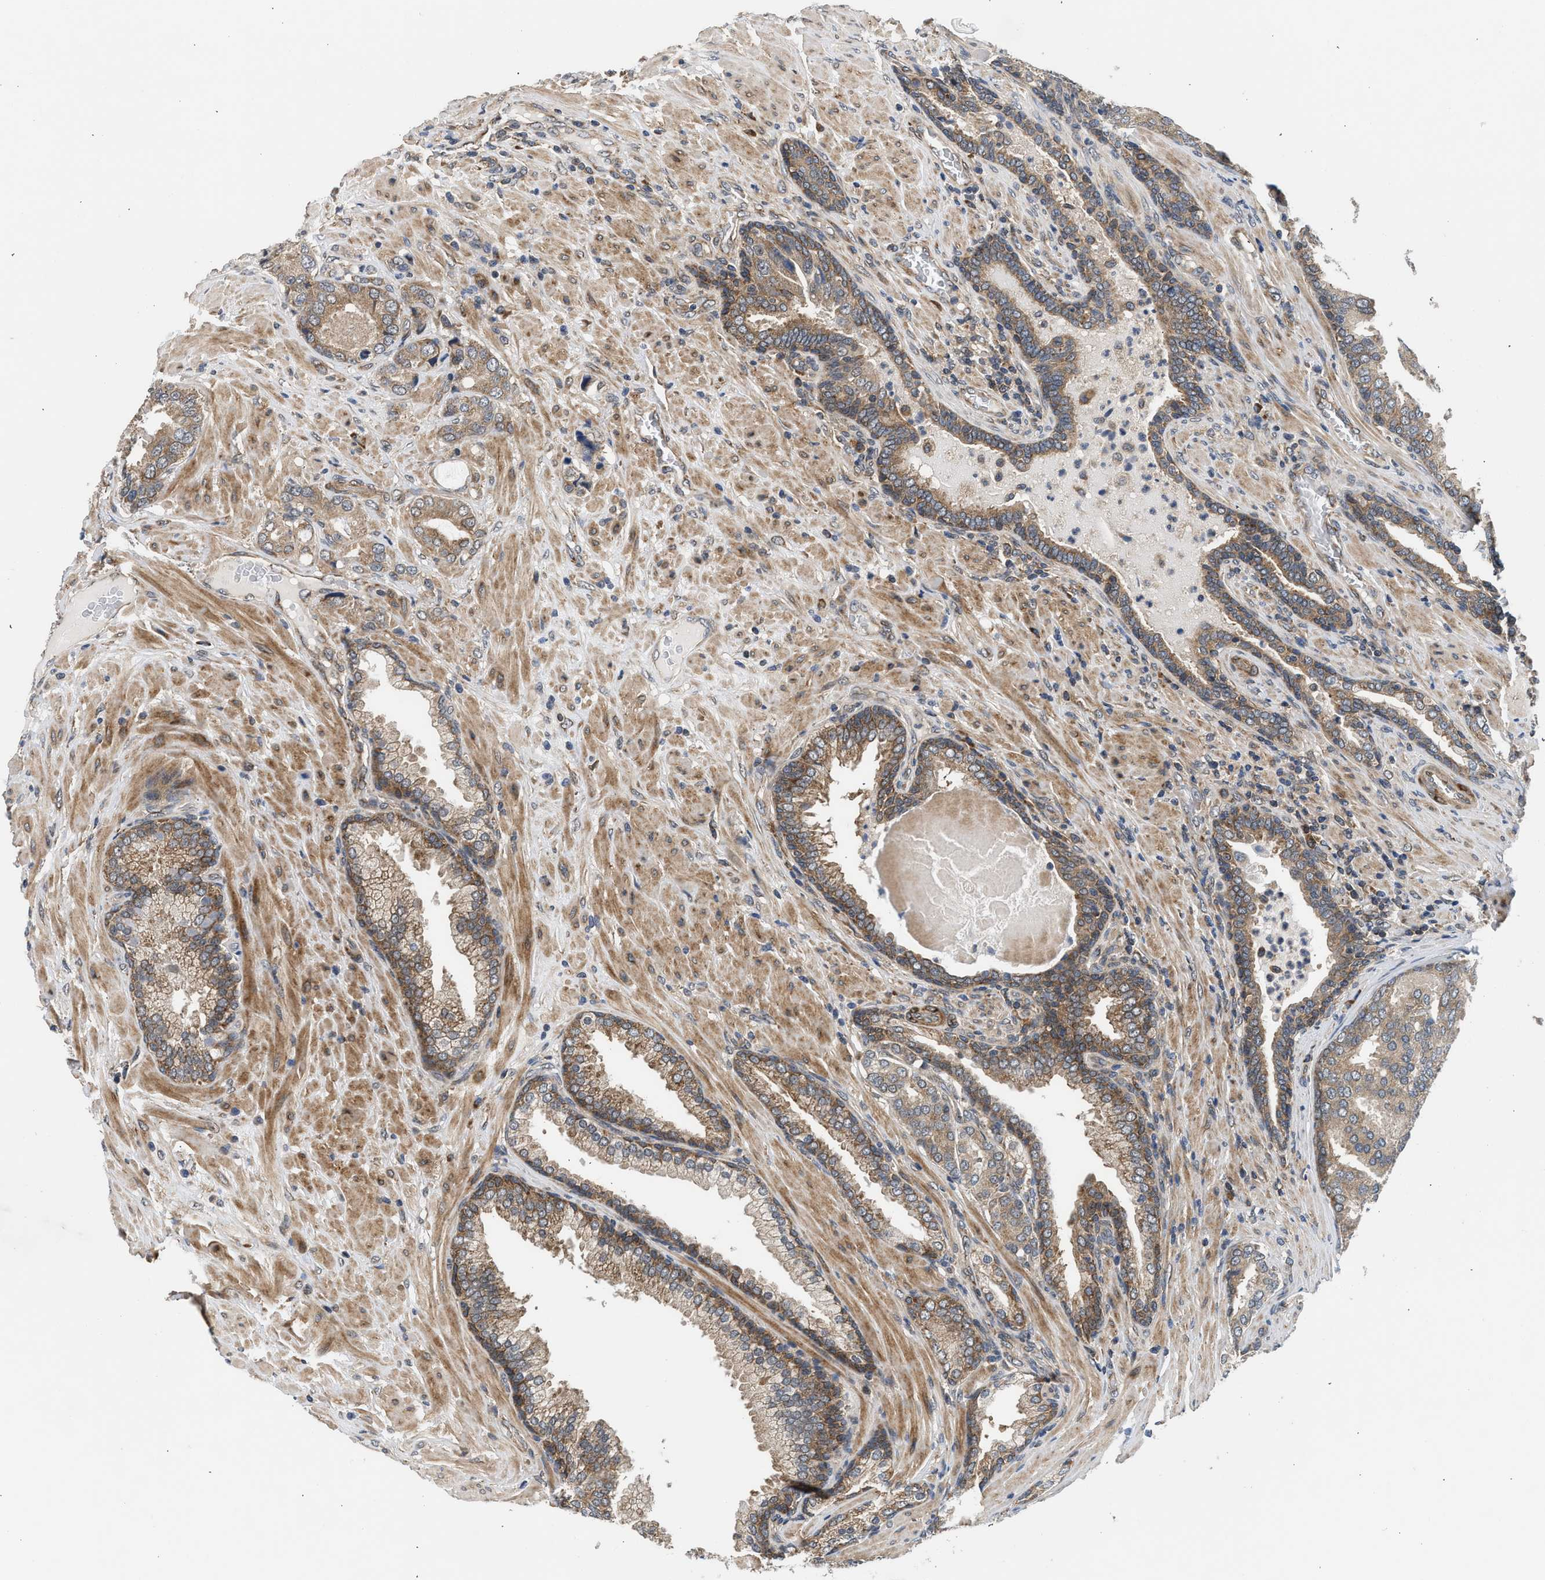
{"staining": {"intensity": "weak", "quantity": ">75%", "location": "cytoplasmic/membranous"}, "tissue": "prostate cancer", "cell_type": "Tumor cells", "image_type": "cancer", "snomed": [{"axis": "morphology", "description": "Adenocarcinoma, High grade"}, {"axis": "topography", "description": "Prostate"}], "caption": "Human high-grade adenocarcinoma (prostate) stained with a brown dye displays weak cytoplasmic/membranous positive staining in about >75% of tumor cells.", "gene": "POLG2", "patient": {"sex": "male", "age": 50}}